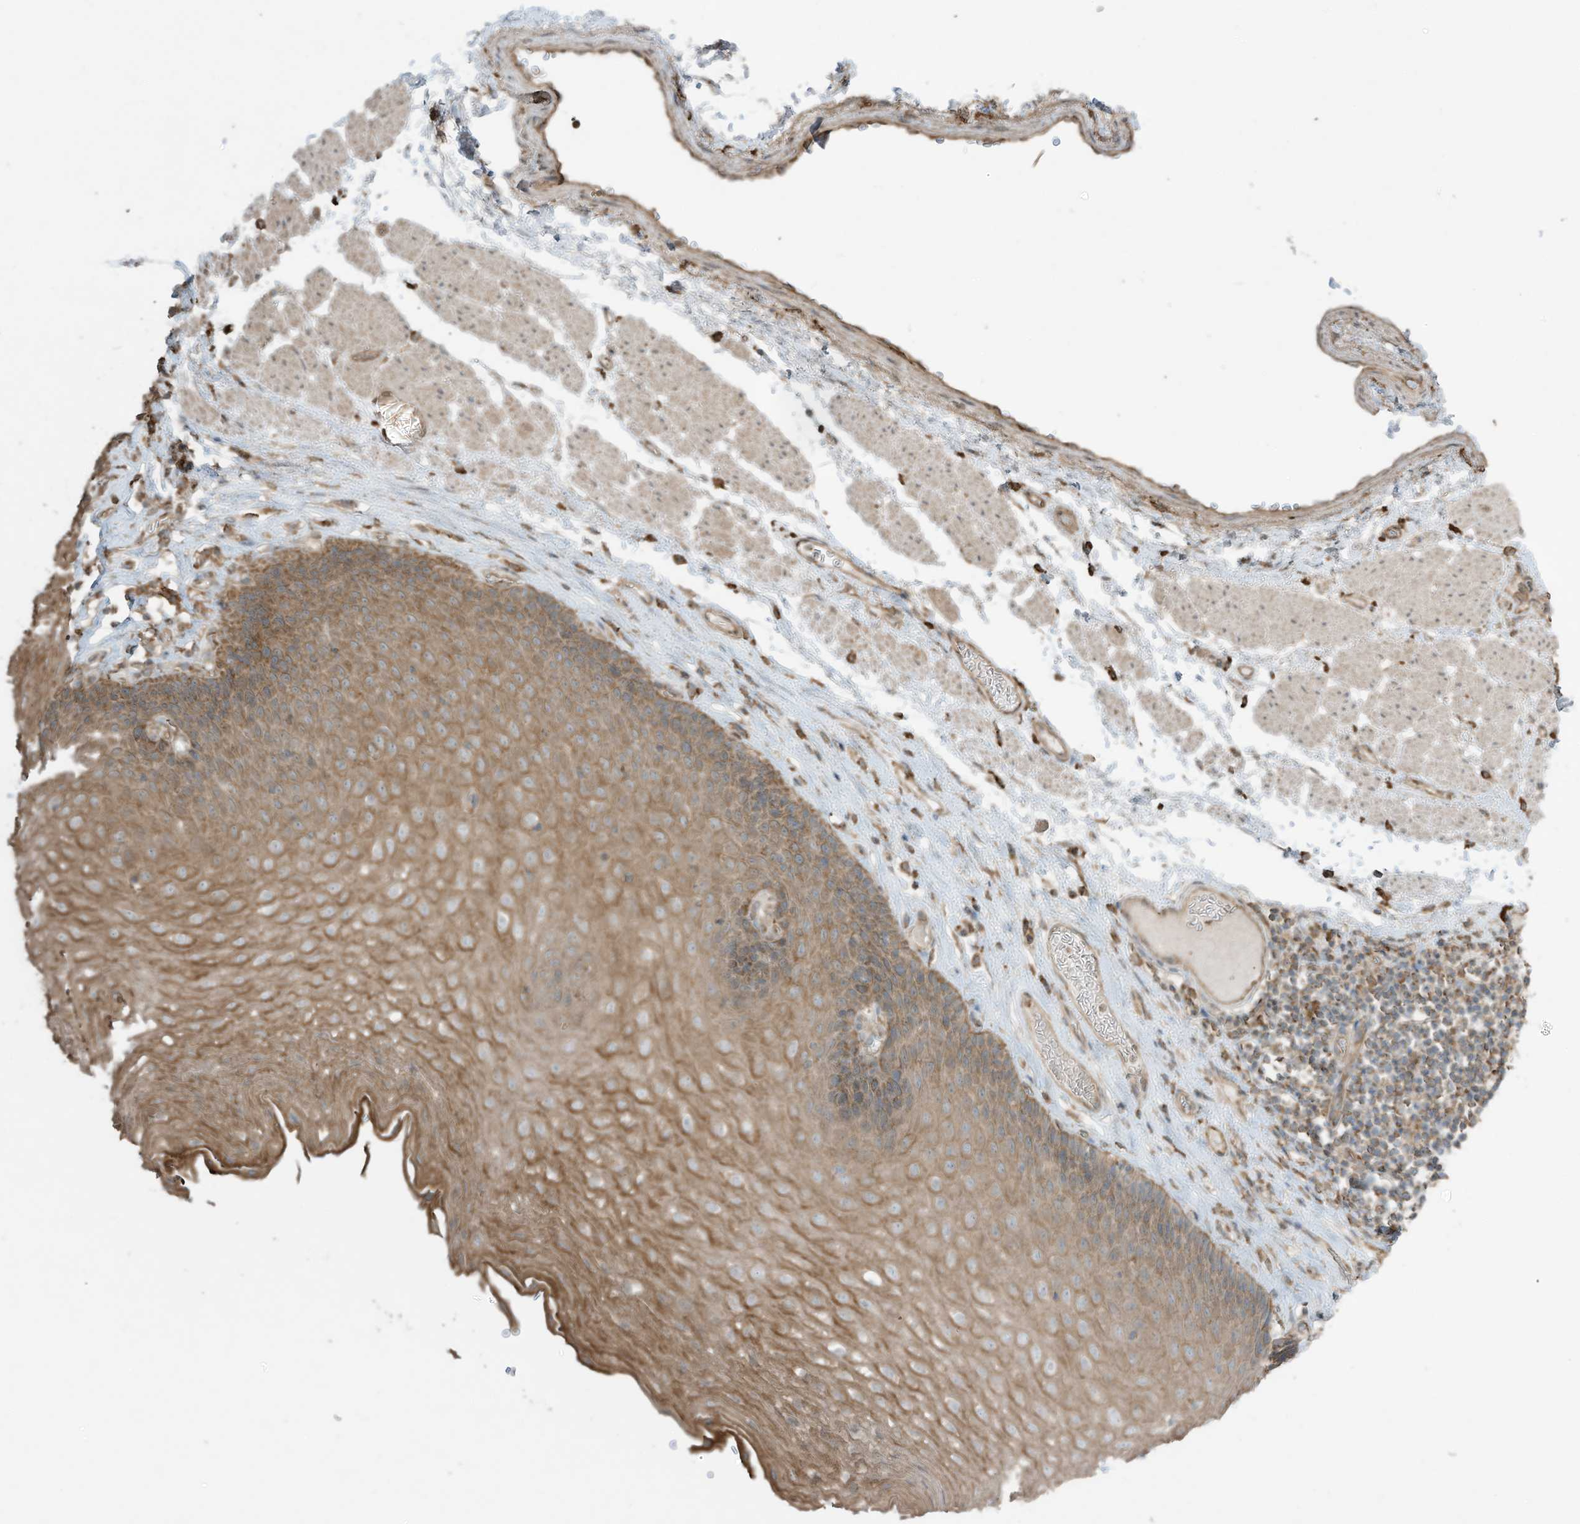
{"staining": {"intensity": "moderate", "quantity": ">75%", "location": "cytoplasmic/membranous"}, "tissue": "esophagus", "cell_type": "Squamous epithelial cells", "image_type": "normal", "snomed": [{"axis": "morphology", "description": "Normal tissue, NOS"}, {"axis": "topography", "description": "Esophagus"}], "caption": "DAB (3,3'-diaminobenzidine) immunohistochemical staining of normal esophagus demonstrates moderate cytoplasmic/membranous protein positivity in approximately >75% of squamous epithelial cells. The protein of interest is shown in brown color, while the nuclei are stained blue.", "gene": "CGAS", "patient": {"sex": "female", "age": 66}}